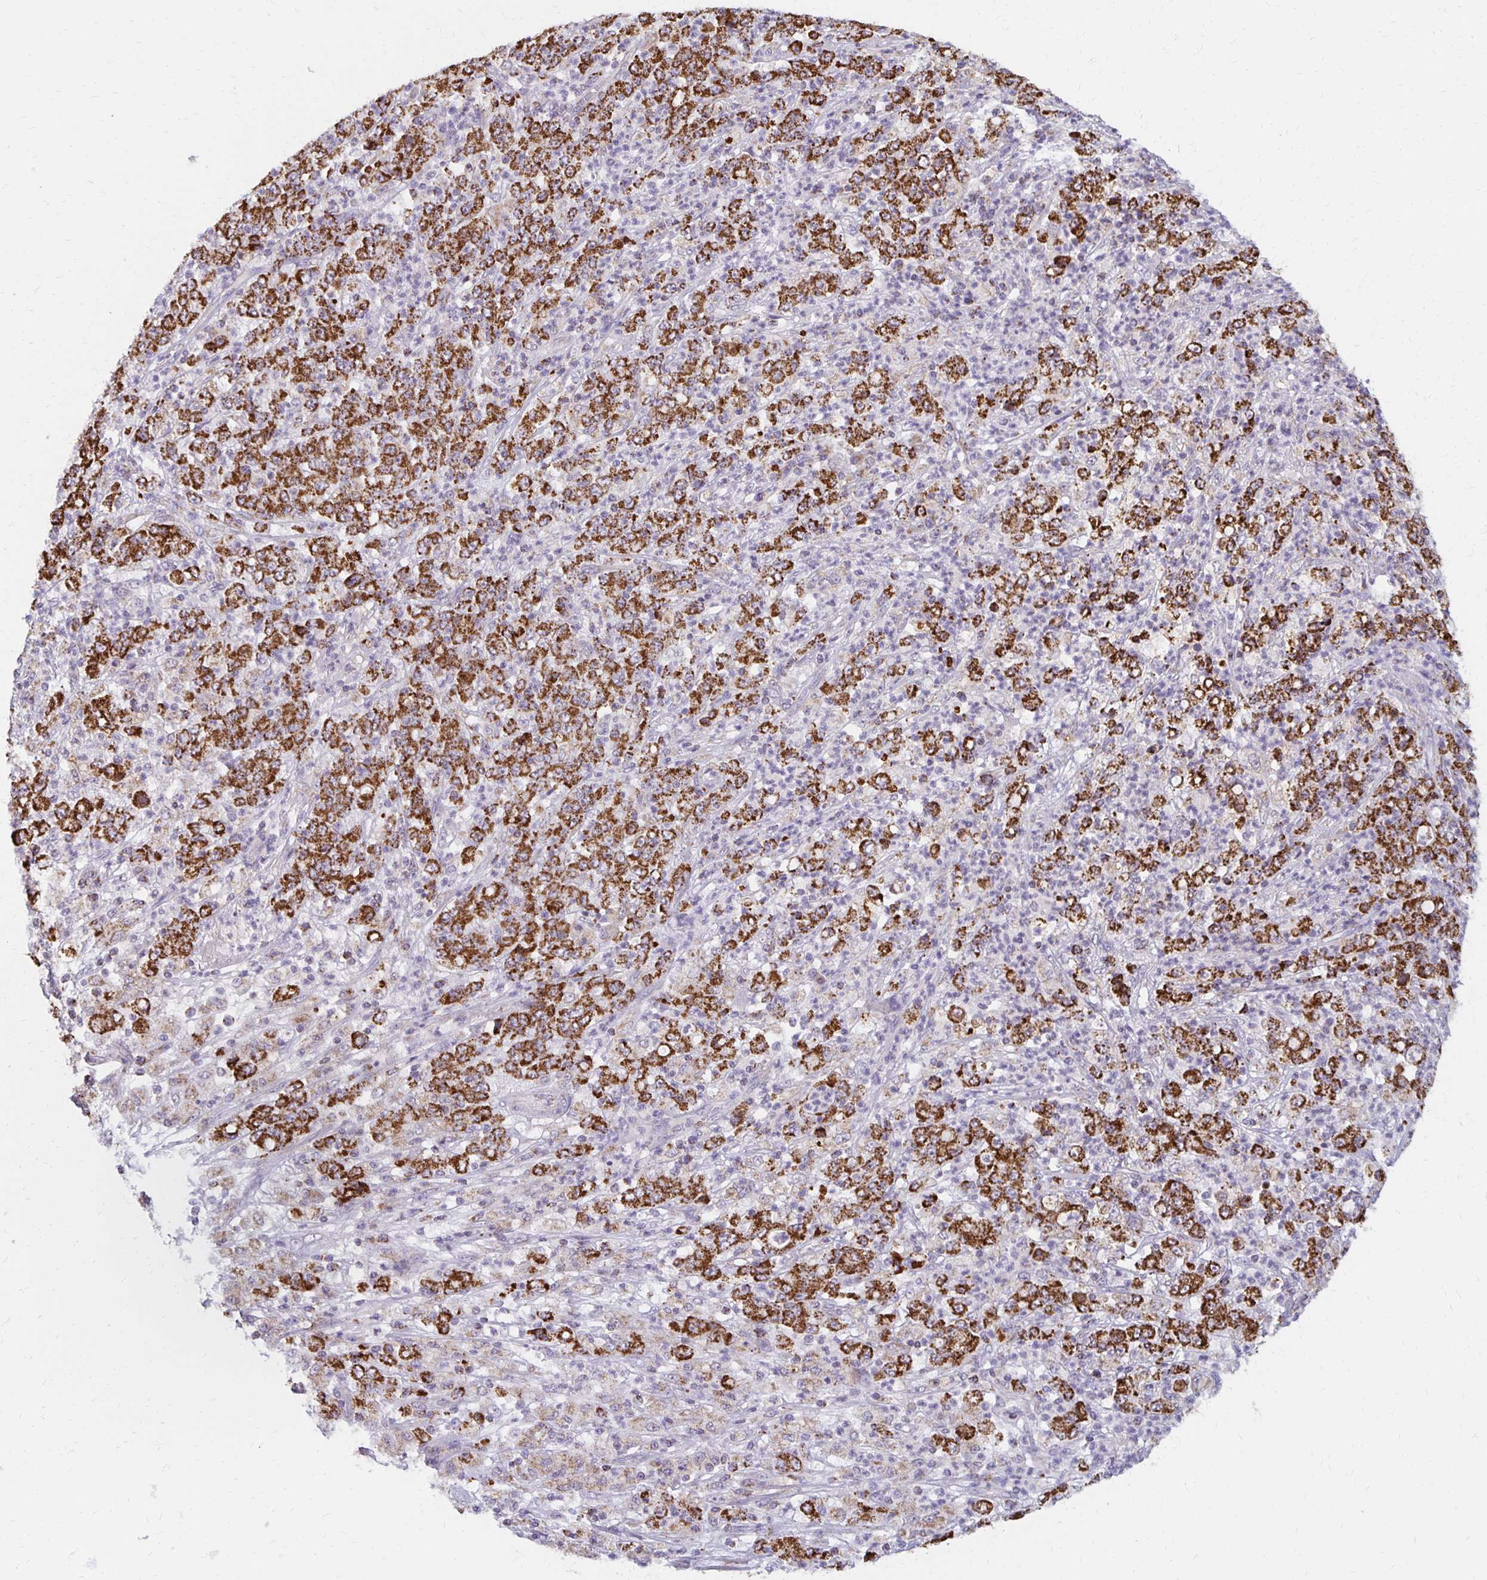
{"staining": {"intensity": "strong", "quantity": ">75%", "location": "cytoplasmic/membranous"}, "tissue": "stomach cancer", "cell_type": "Tumor cells", "image_type": "cancer", "snomed": [{"axis": "morphology", "description": "Adenocarcinoma, NOS"}, {"axis": "topography", "description": "Stomach, lower"}], "caption": "Immunohistochemical staining of stomach cancer exhibits high levels of strong cytoplasmic/membranous protein positivity in about >75% of tumor cells. (Stains: DAB (3,3'-diaminobenzidine) in brown, nuclei in blue, Microscopy: brightfield microscopy at high magnification).", "gene": "IER3", "patient": {"sex": "female", "age": 71}}